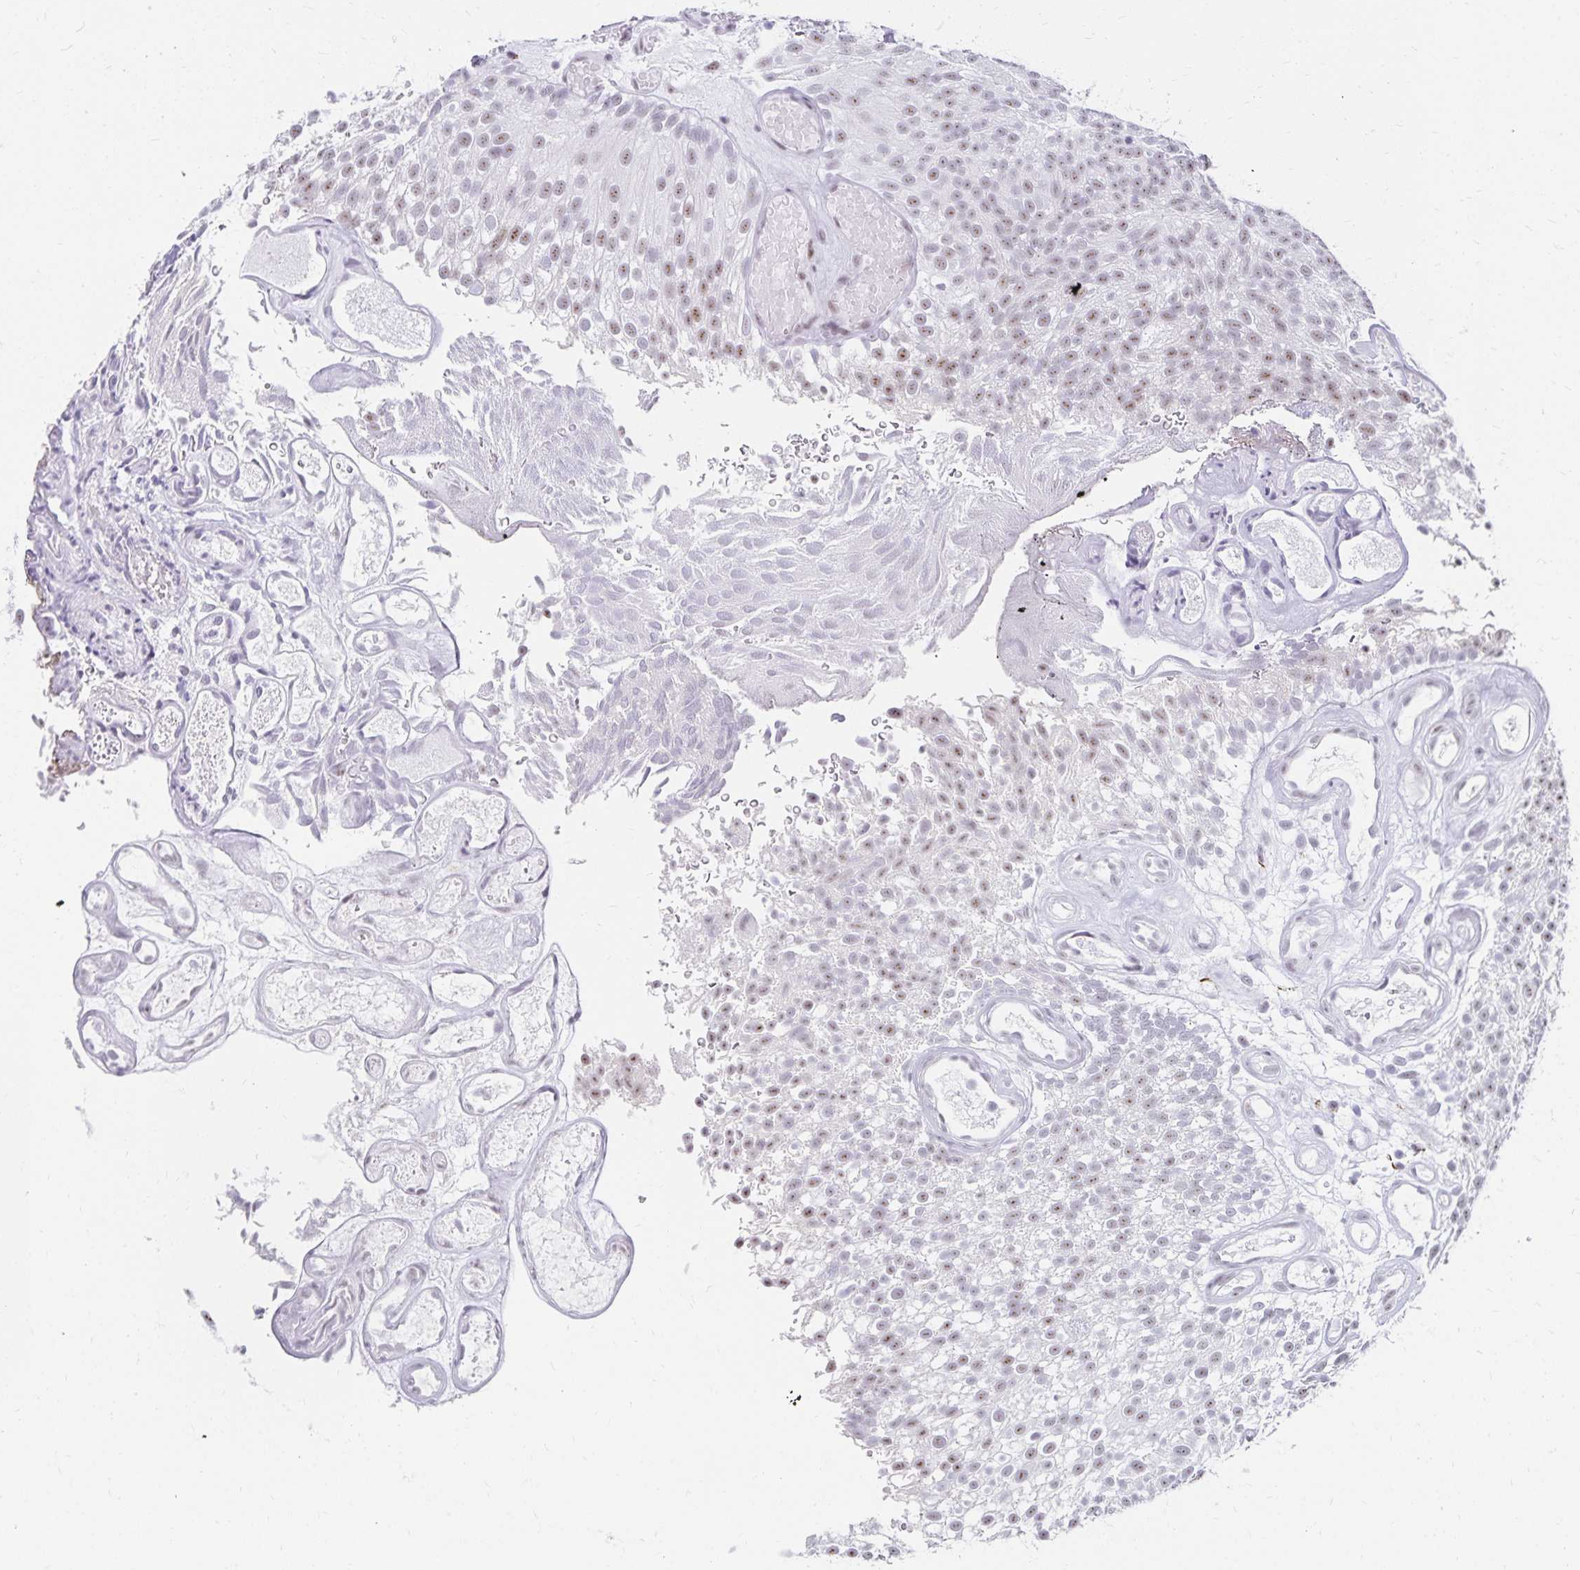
{"staining": {"intensity": "moderate", "quantity": "25%-75%", "location": "nuclear"}, "tissue": "urothelial cancer", "cell_type": "Tumor cells", "image_type": "cancer", "snomed": [{"axis": "morphology", "description": "Urothelial carcinoma, Low grade"}, {"axis": "topography", "description": "Urinary bladder"}], "caption": "A brown stain labels moderate nuclear expression of a protein in urothelial cancer tumor cells.", "gene": "C20orf85", "patient": {"sex": "male", "age": 78}}